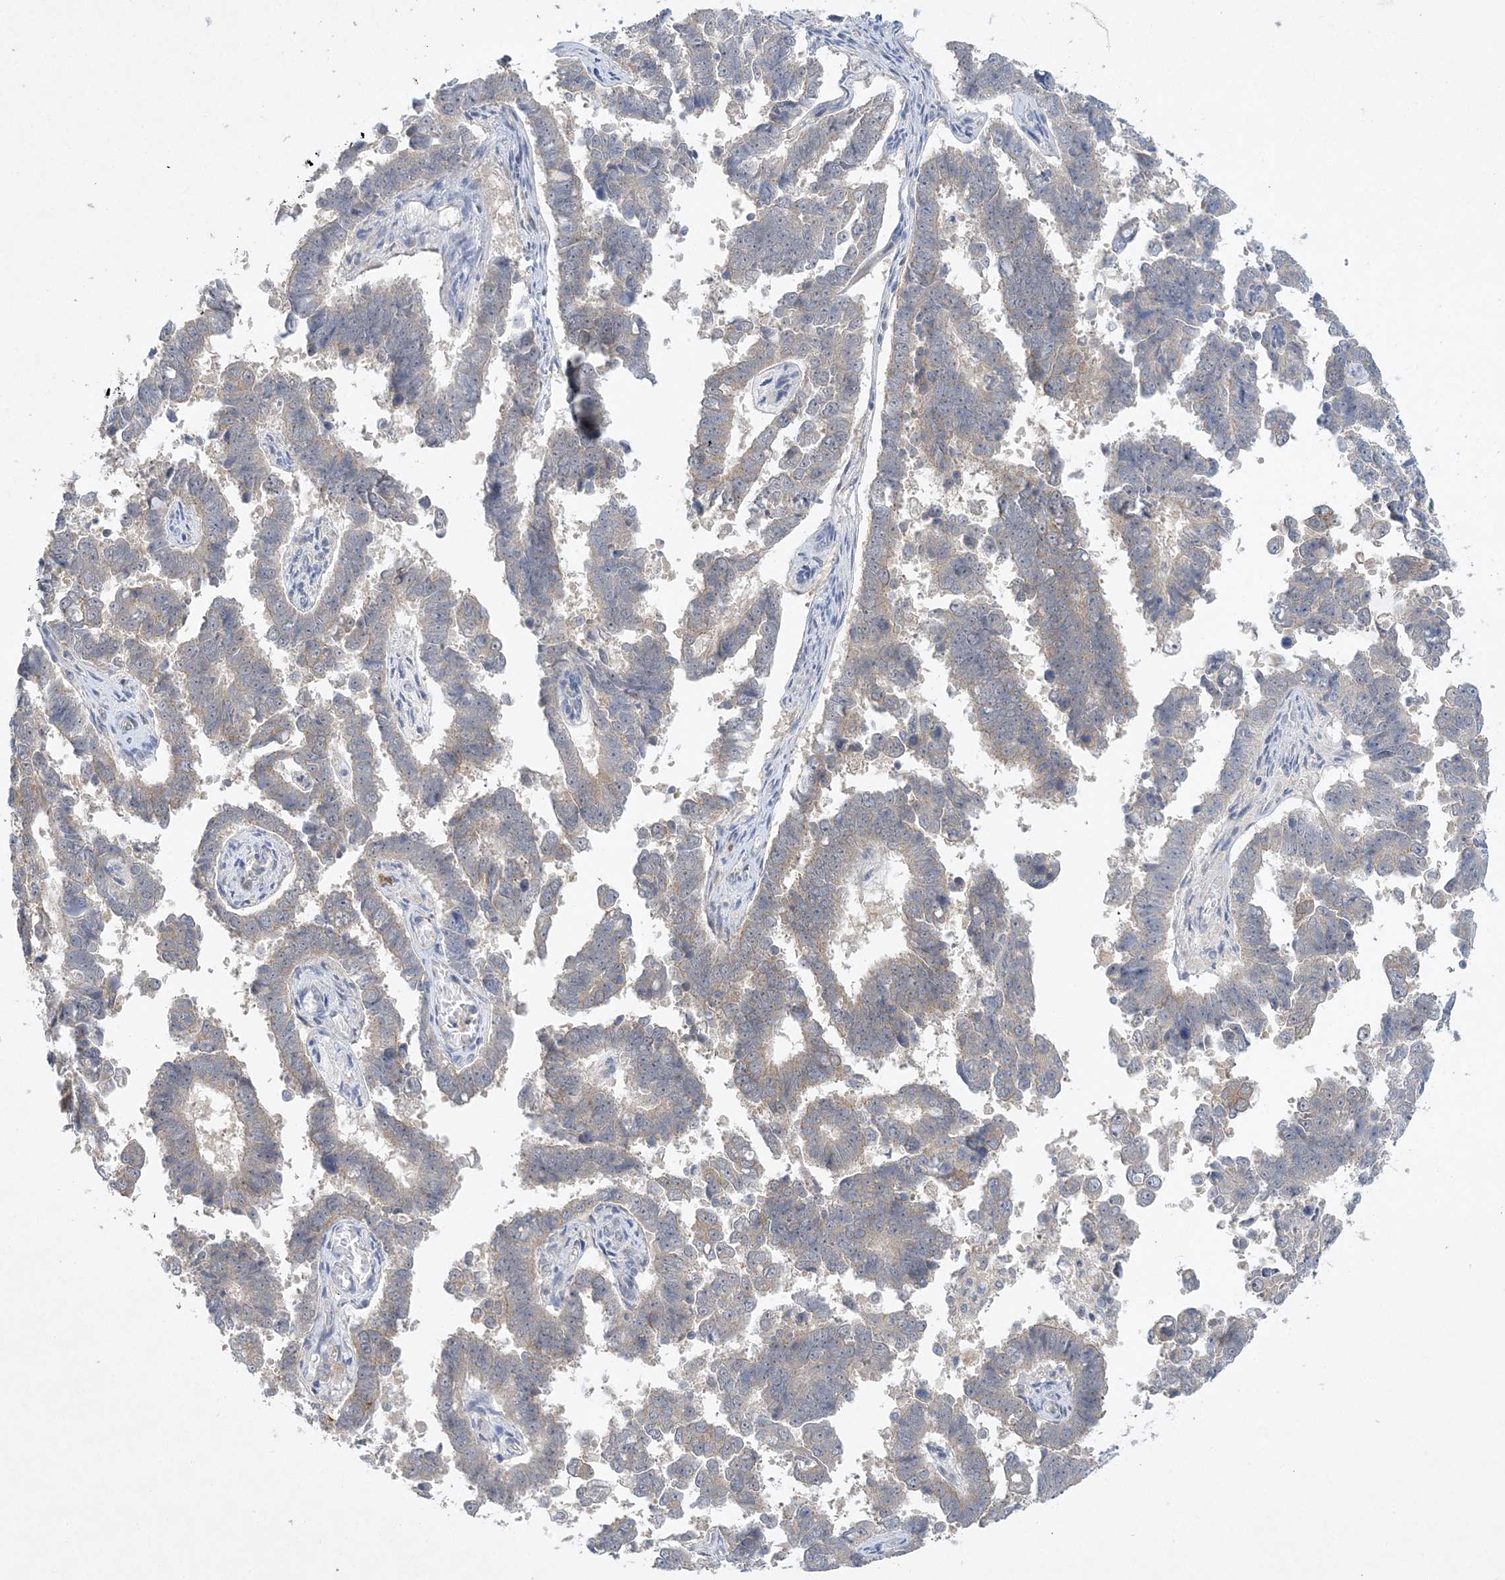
{"staining": {"intensity": "weak", "quantity": "25%-75%", "location": "cytoplasmic/membranous"}, "tissue": "endometrial cancer", "cell_type": "Tumor cells", "image_type": "cancer", "snomed": [{"axis": "morphology", "description": "Adenocarcinoma, NOS"}, {"axis": "topography", "description": "Endometrium"}], "caption": "Adenocarcinoma (endometrial) stained for a protein (brown) demonstrates weak cytoplasmic/membranous positive expression in approximately 25%-75% of tumor cells.", "gene": "ANKRD35", "patient": {"sex": "female", "age": 75}}